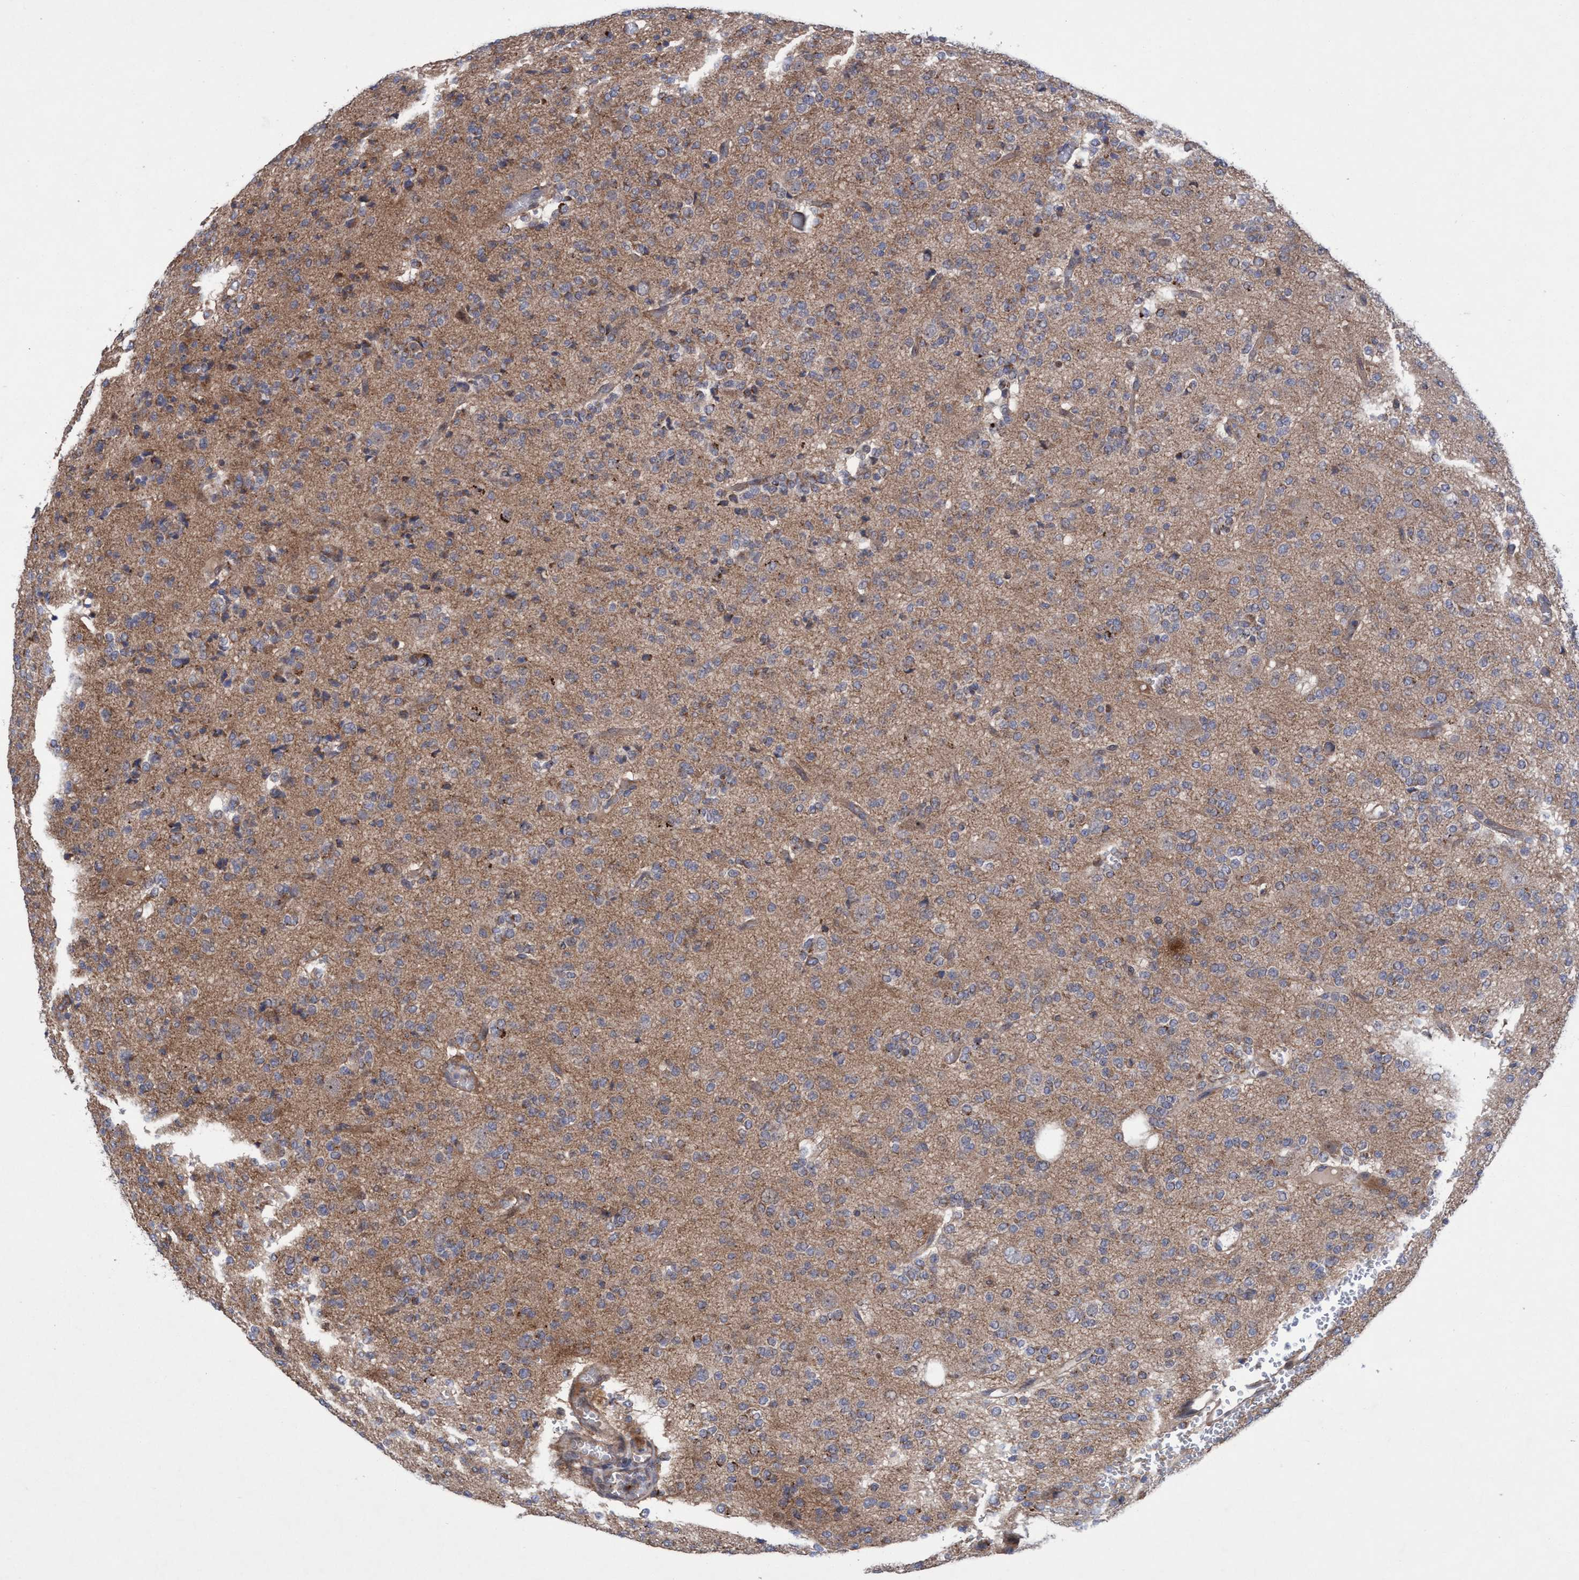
{"staining": {"intensity": "moderate", "quantity": "<25%", "location": "cytoplasmic/membranous"}, "tissue": "glioma", "cell_type": "Tumor cells", "image_type": "cancer", "snomed": [{"axis": "morphology", "description": "Glioma, malignant, Low grade"}, {"axis": "topography", "description": "Brain"}], "caption": "The image displays staining of glioma, revealing moderate cytoplasmic/membranous protein expression (brown color) within tumor cells.", "gene": "P2RY14", "patient": {"sex": "male", "age": 38}}